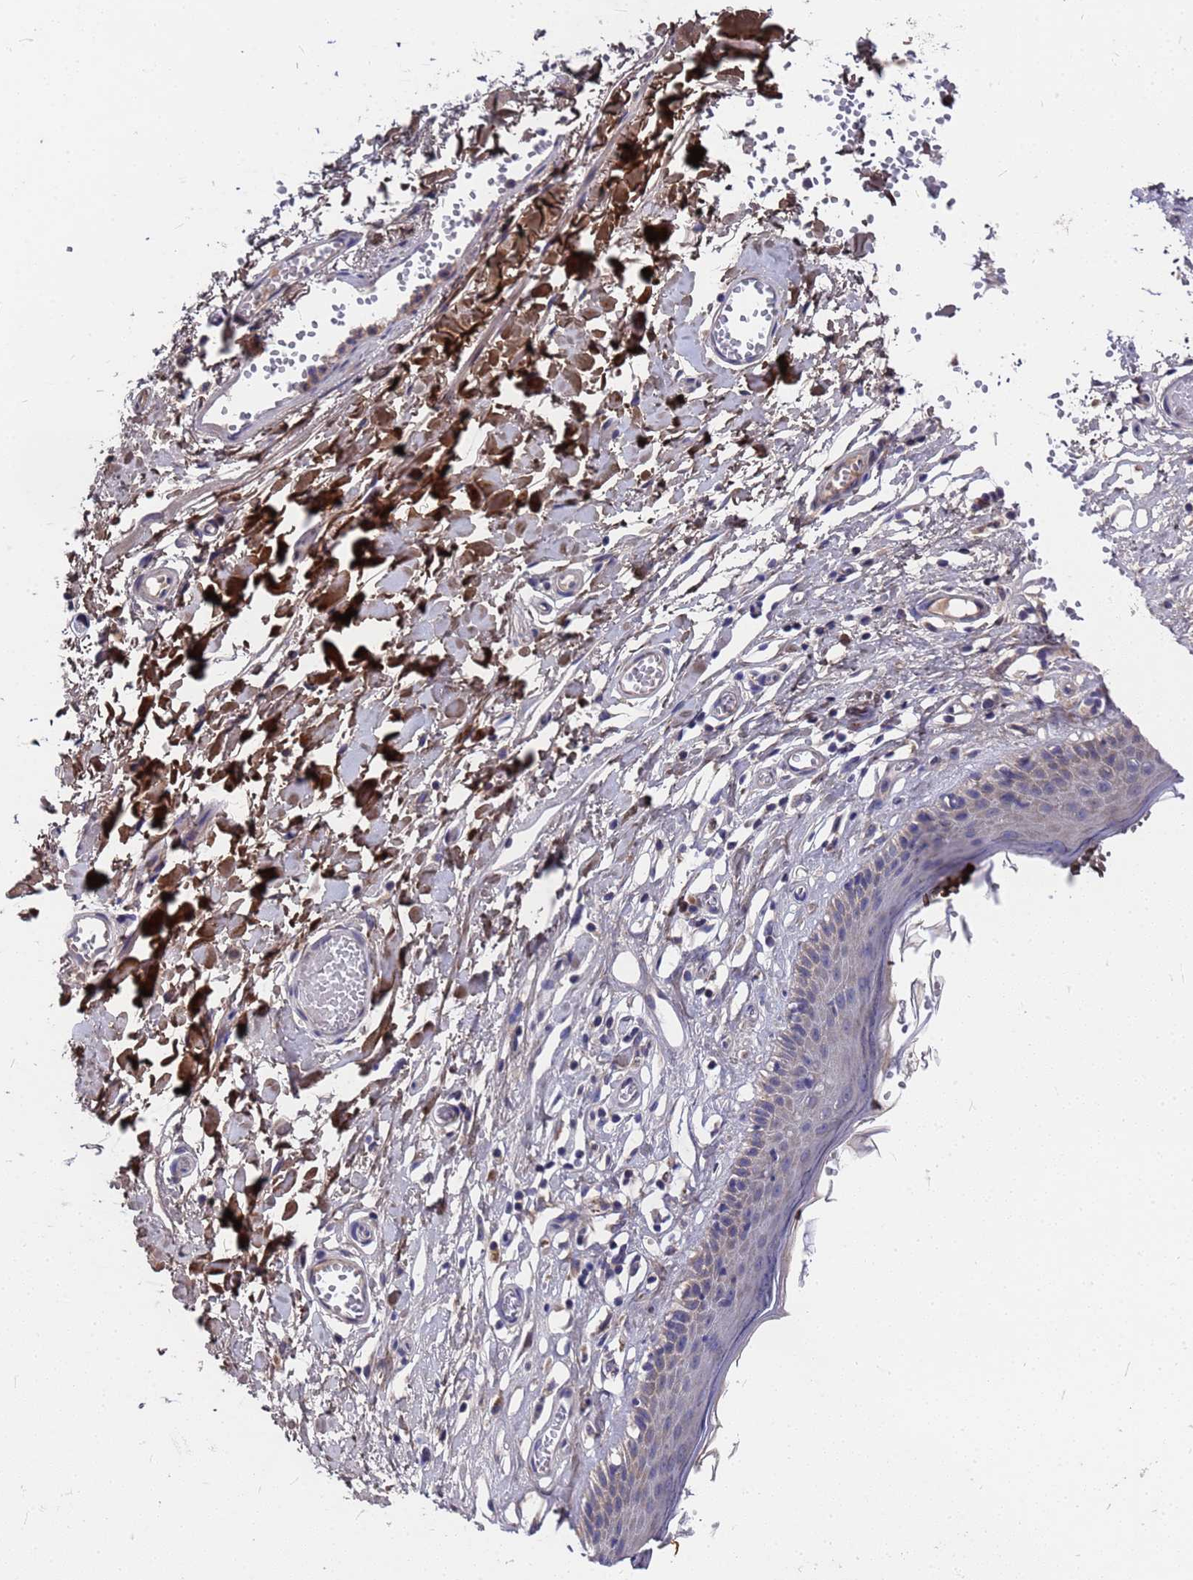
{"staining": {"intensity": "negative", "quantity": "none", "location": "none"}, "tissue": "skin", "cell_type": "Epidermal cells", "image_type": "normal", "snomed": [{"axis": "morphology", "description": "Normal tissue, NOS"}, {"axis": "topography", "description": "Adipose tissue"}, {"axis": "topography", "description": "Vascular tissue"}, {"axis": "topography", "description": "Vulva"}, {"axis": "topography", "description": "Peripheral nerve tissue"}], "caption": "Skin was stained to show a protein in brown. There is no significant positivity in epidermal cells. (DAB immunohistochemistry with hematoxylin counter stain).", "gene": "ZNF717", "patient": {"sex": "female", "age": 86}}